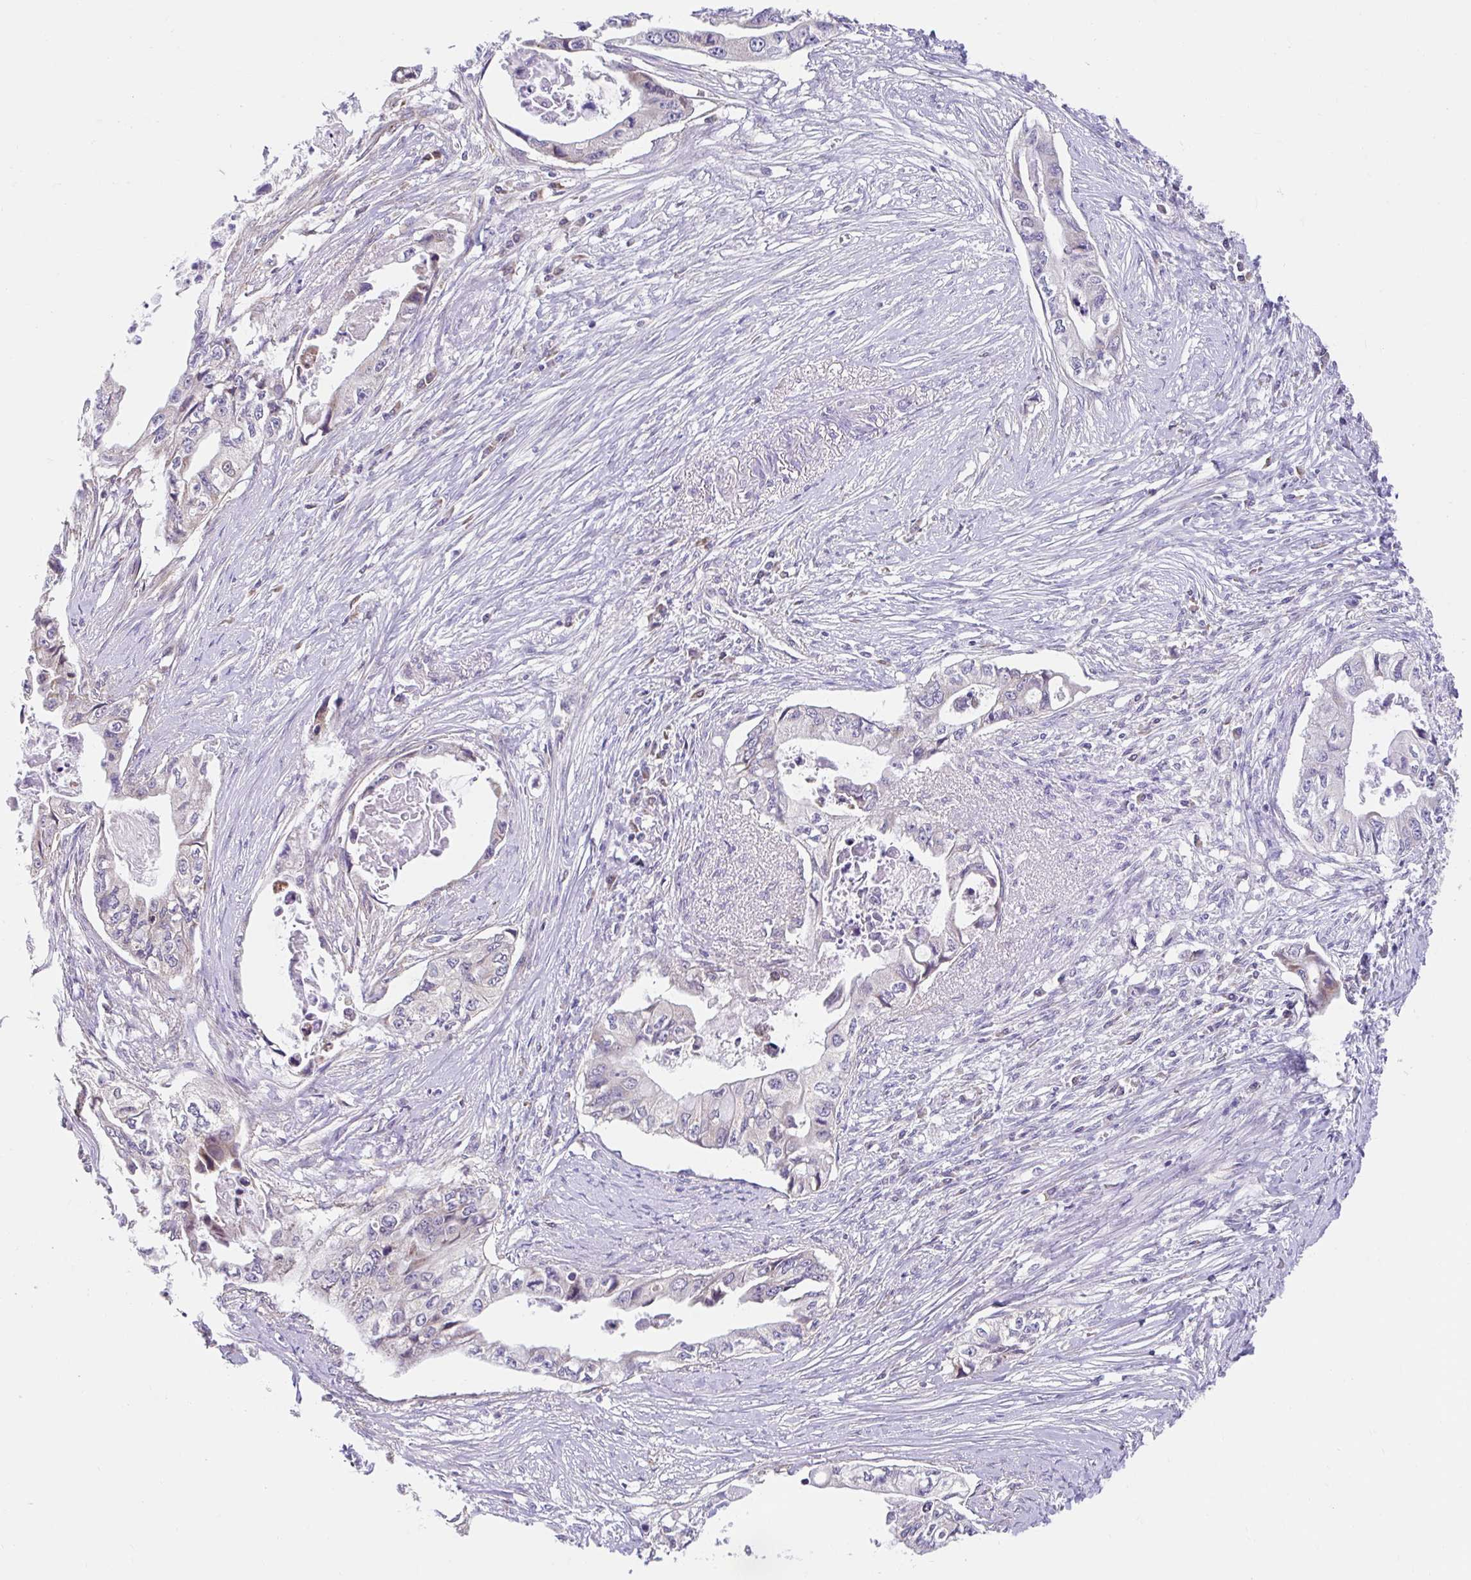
{"staining": {"intensity": "negative", "quantity": "none", "location": "none"}, "tissue": "pancreatic cancer", "cell_type": "Tumor cells", "image_type": "cancer", "snomed": [{"axis": "morphology", "description": "Adenocarcinoma, NOS"}, {"axis": "topography", "description": "Pancreas"}], "caption": "Pancreatic cancer was stained to show a protein in brown. There is no significant positivity in tumor cells. Brightfield microscopy of immunohistochemistry (IHC) stained with DAB (3,3'-diaminobenzidine) (brown) and hematoxylin (blue), captured at high magnification.", "gene": "NT5C1B", "patient": {"sex": "male", "age": 66}}